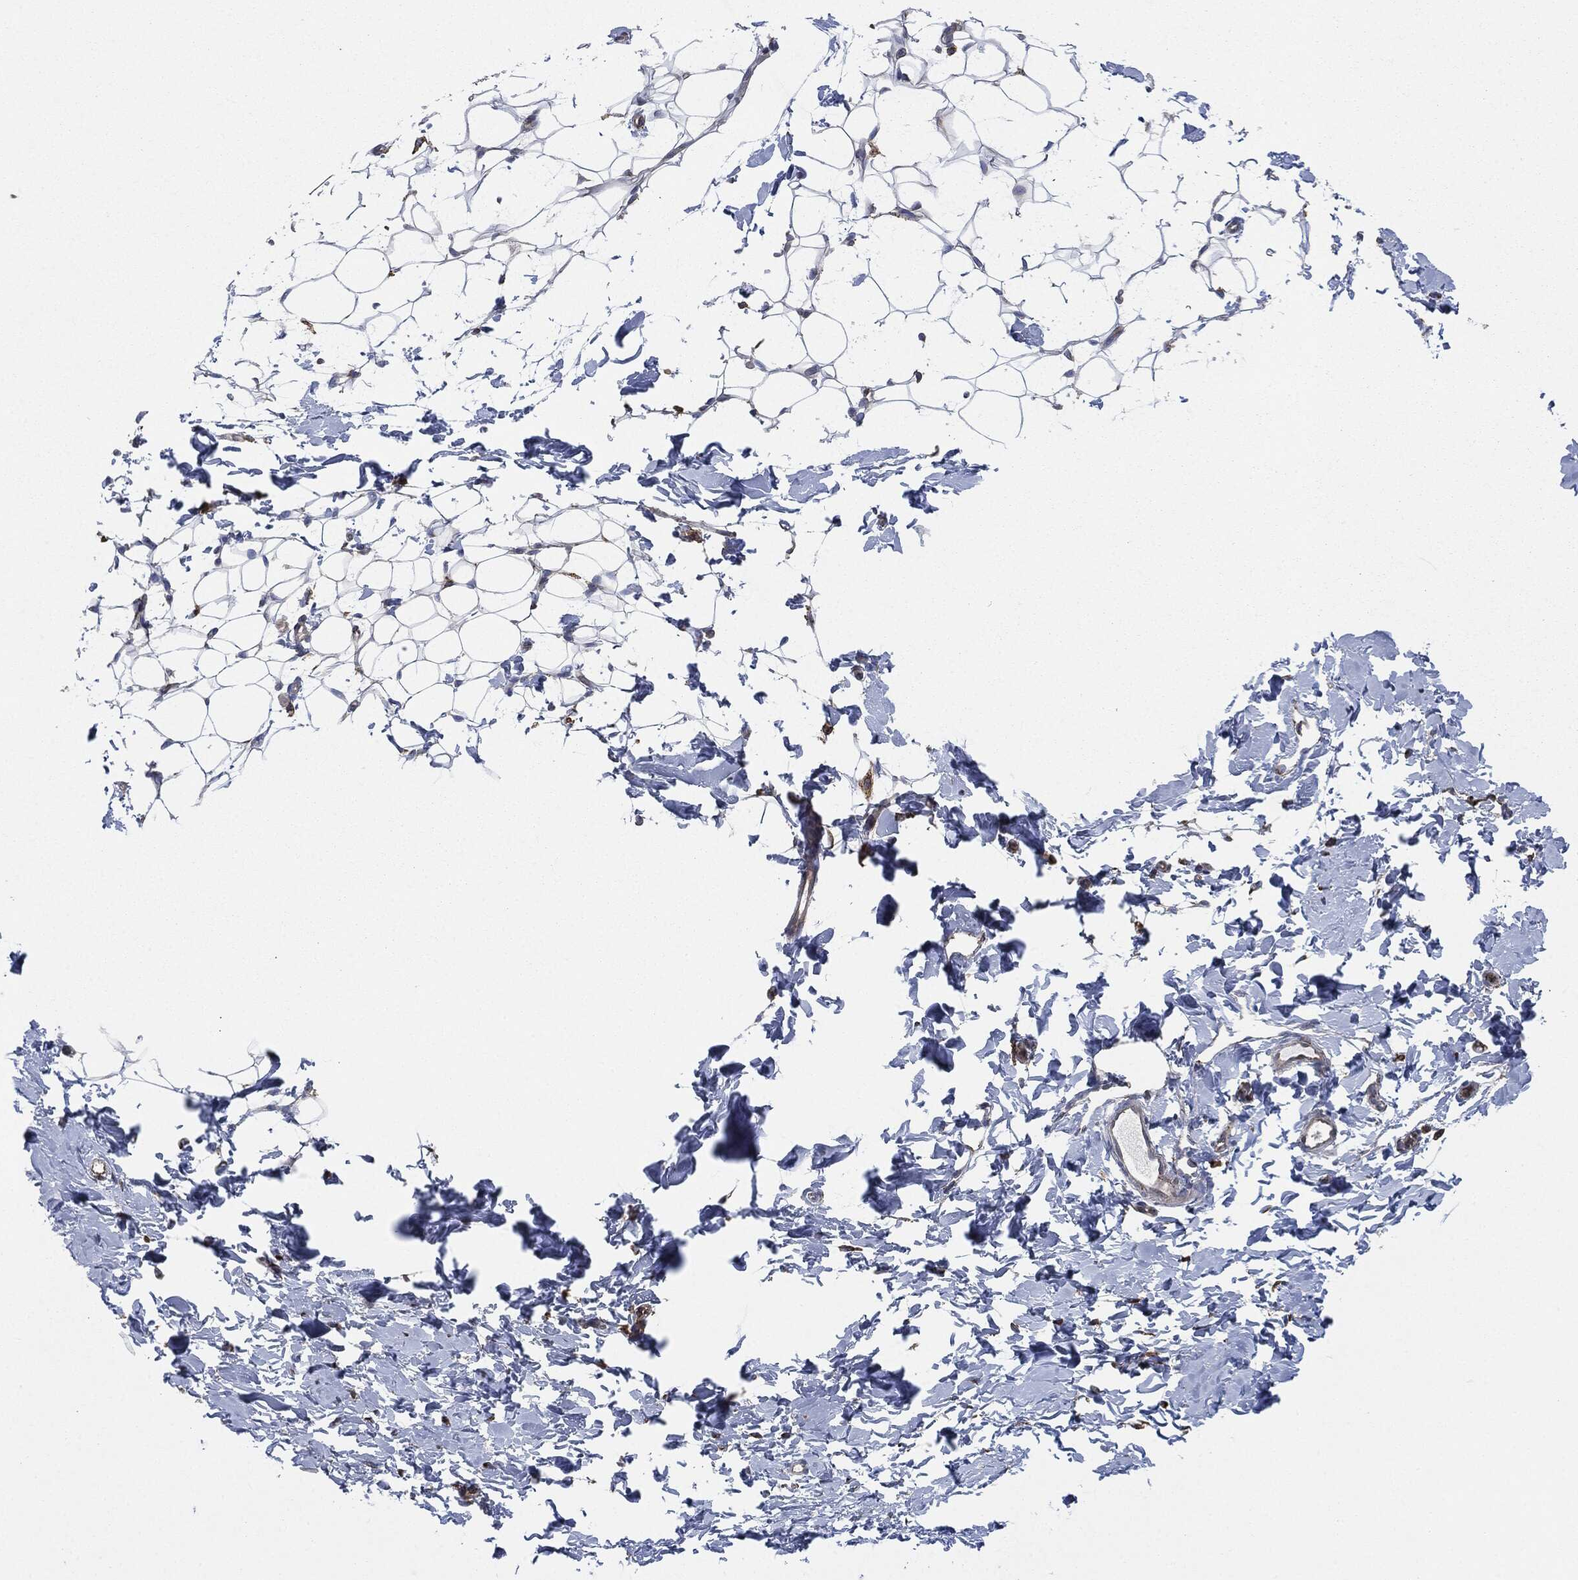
{"staining": {"intensity": "negative", "quantity": "none", "location": "none"}, "tissue": "breast", "cell_type": "Adipocytes", "image_type": "normal", "snomed": [{"axis": "morphology", "description": "Normal tissue, NOS"}, {"axis": "topography", "description": "Breast"}], "caption": "Immunohistochemistry image of unremarkable human breast stained for a protein (brown), which exhibits no staining in adipocytes. (IHC, brightfield microscopy, high magnification).", "gene": "CALR", "patient": {"sex": "female", "age": 37}}